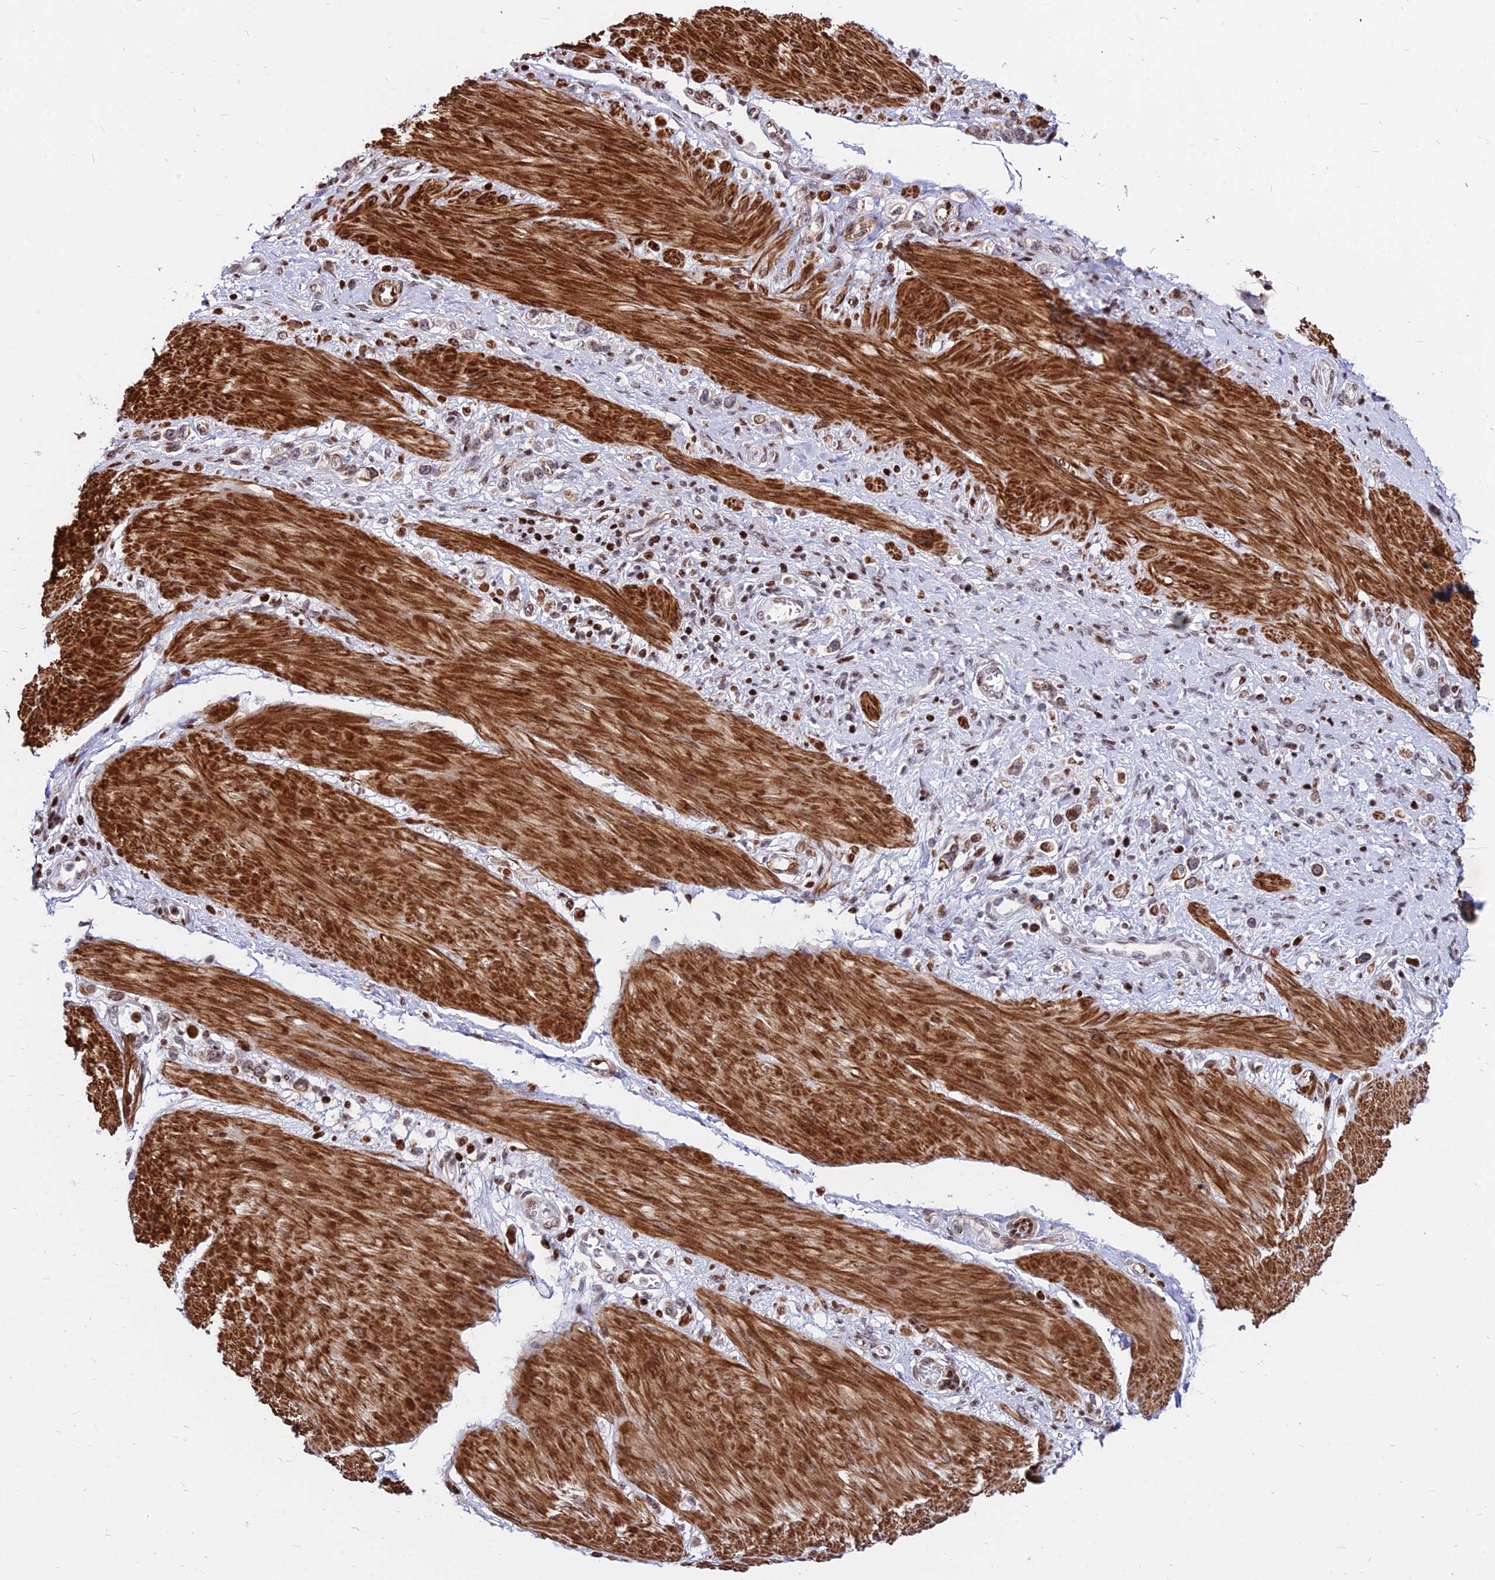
{"staining": {"intensity": "moderate", "quantity": ">75%", "location": "cytoplasmic/membranous,nuclear"}, "tissue": "stomach cancer", "cell_type": "Tumor cells", "image_type": "cancer", "snomed": [{"axis": "morphology", "description": "Adenocarcinoma, NOS"}, {"axis": "topography", "description": "Stomach"}], "caption": "Adenocarcinoma (stomach) was stained to show a protein in brown. There is medium levels of moderate cytoplasmic/membranous and nuclear staining in approximately >75% of tumor cells.", "gene": "NYAP2", "patient": {"sex": "female", "age": 65}}